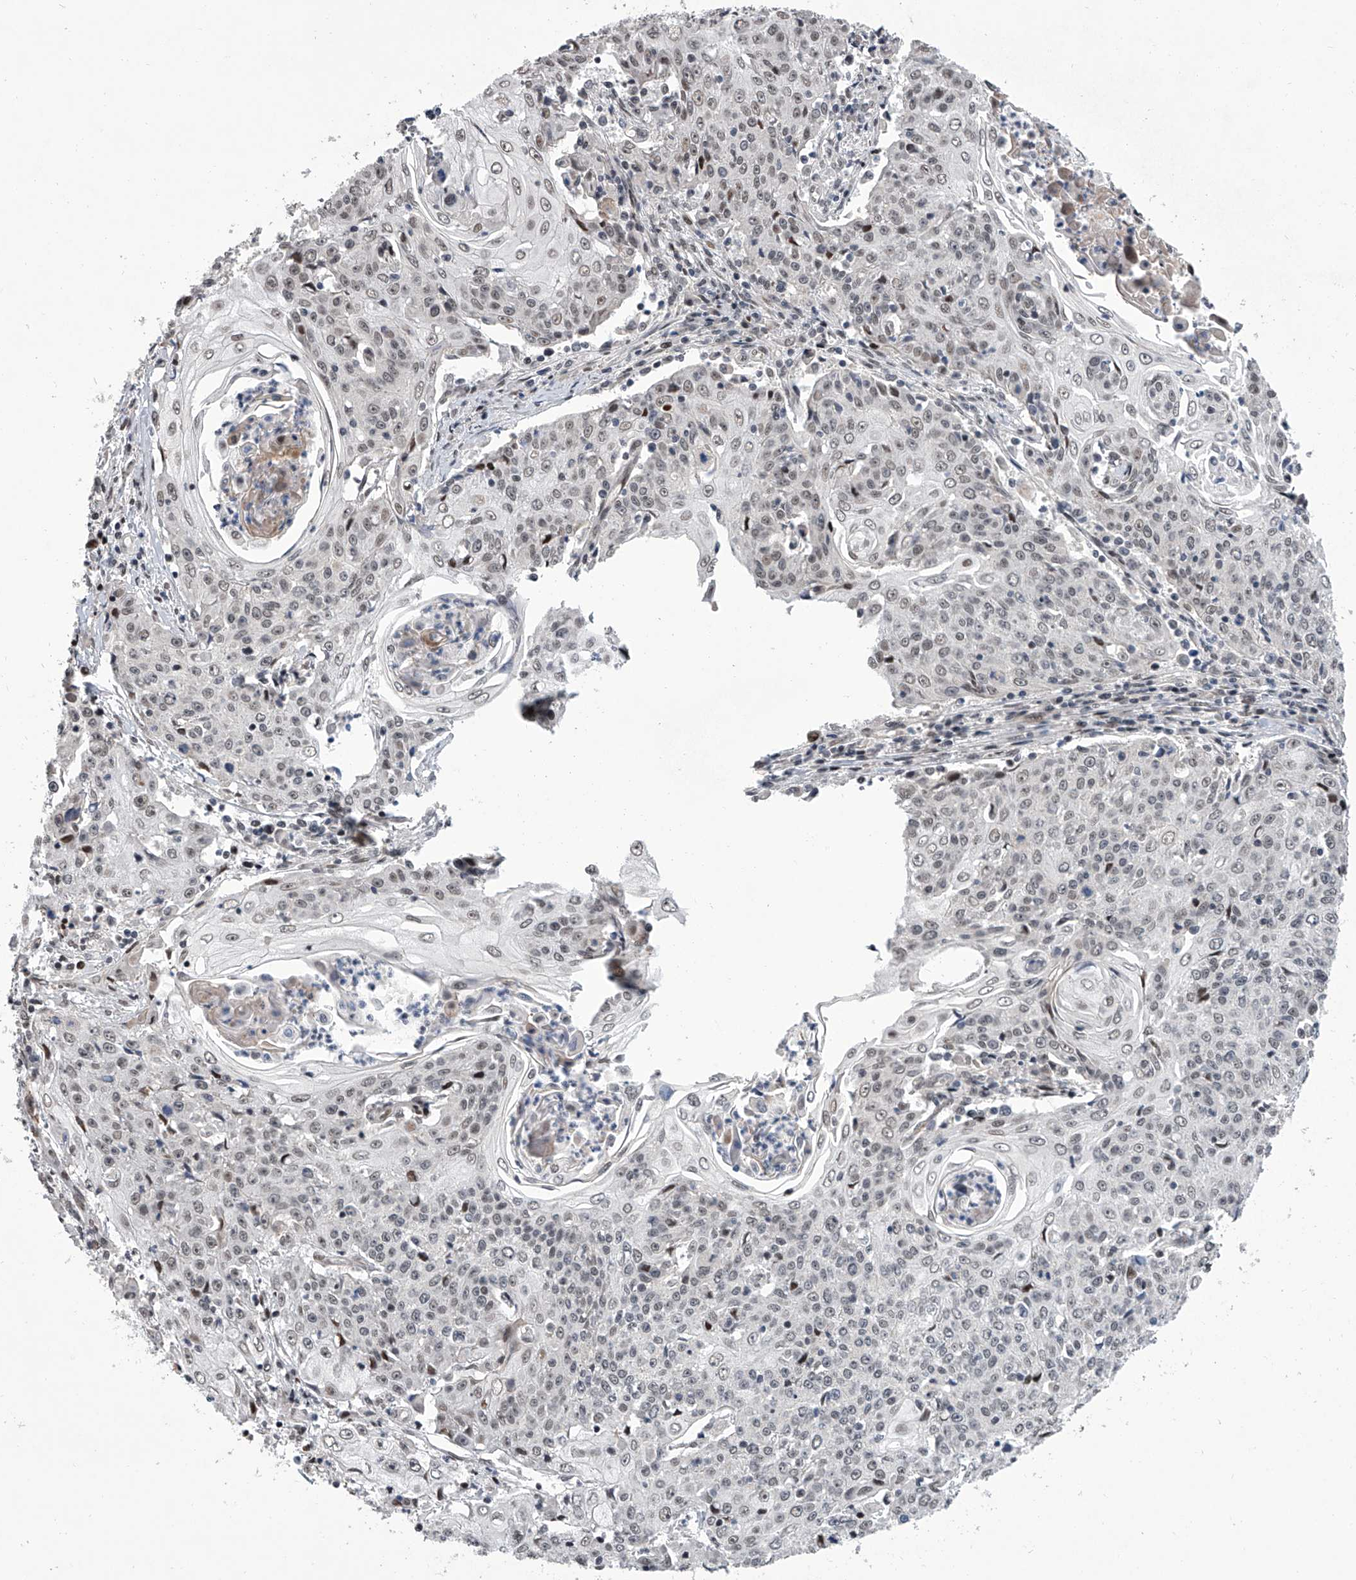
{"staining": {"intensity": "weak", "quantity": "<25%", "location": "nuclear"}, "tissue": "cervical cancer", "cell_type": "Tumor cells", "image_type": "cancer", "snomed": [{"axis": "morphology", "description": "Squamous cell carcinoma, NOS"}, {"axis": "topography", "description": "Cervix"}], "caption": "Tumor cells show no significant protein expression in squamous cell carcinoma (cervical).", "gene": "ZNF426", "patient": {"sex": "female", "age": 48}}